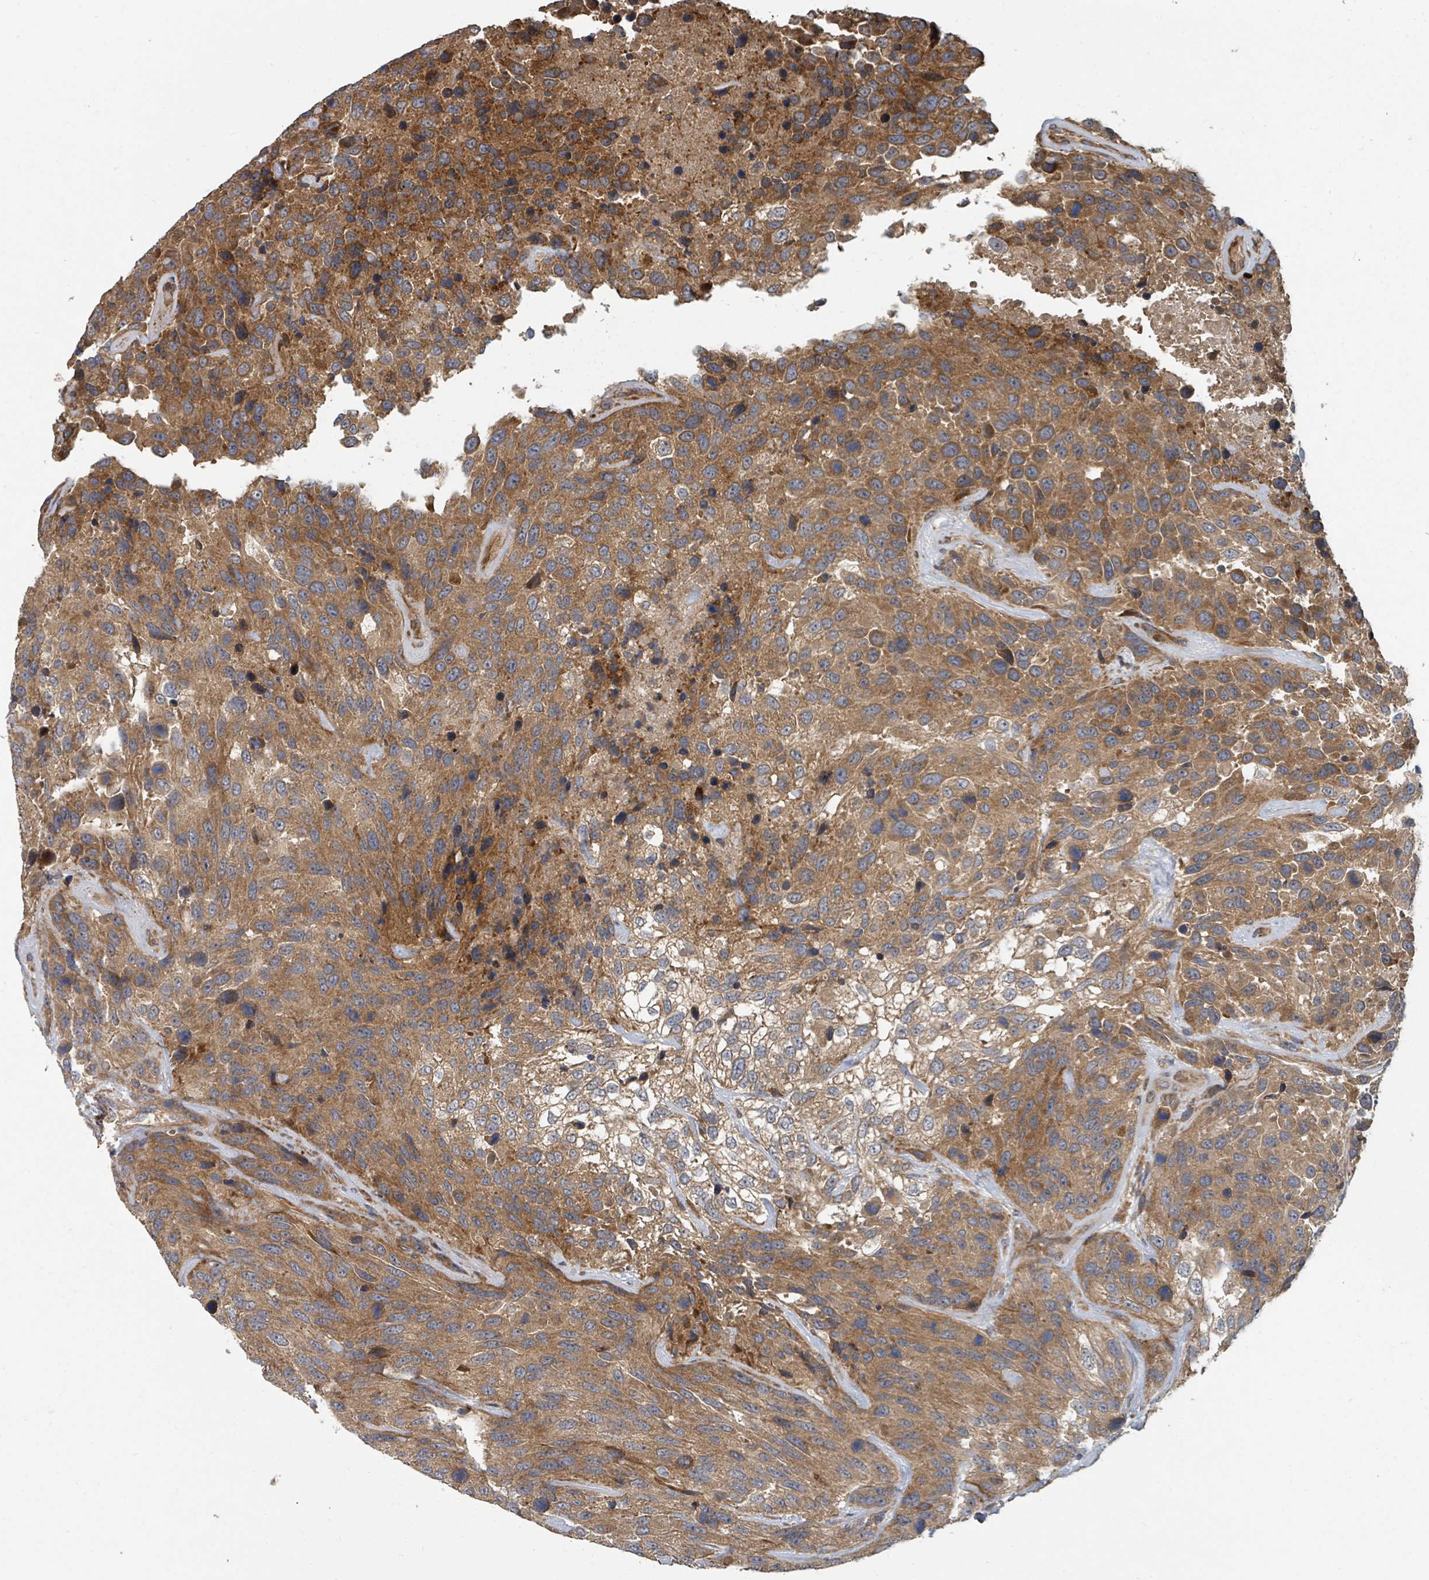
{"staining": {"intensity": "moderate", "quantity": ">75%", "location": "cytoplasmic/membranous"}, "tissue": "urothelial cancer", "cell_type": "Tumor cells", "image_type": "cancer", "snomed": [{"axis": "morphology", "description": "Urothelial carcinoma, High grade"}, {"axis": "topography", "description": "Urinary bladder"}], "caption": "Human urothelial cancer stained for a protein (brown) shows moderate cytoplasmic/membranous positive staining in approximately >75% of tumor cells.", "gene": "DPM1", "patient": {"sex": "female", "age": 70}}